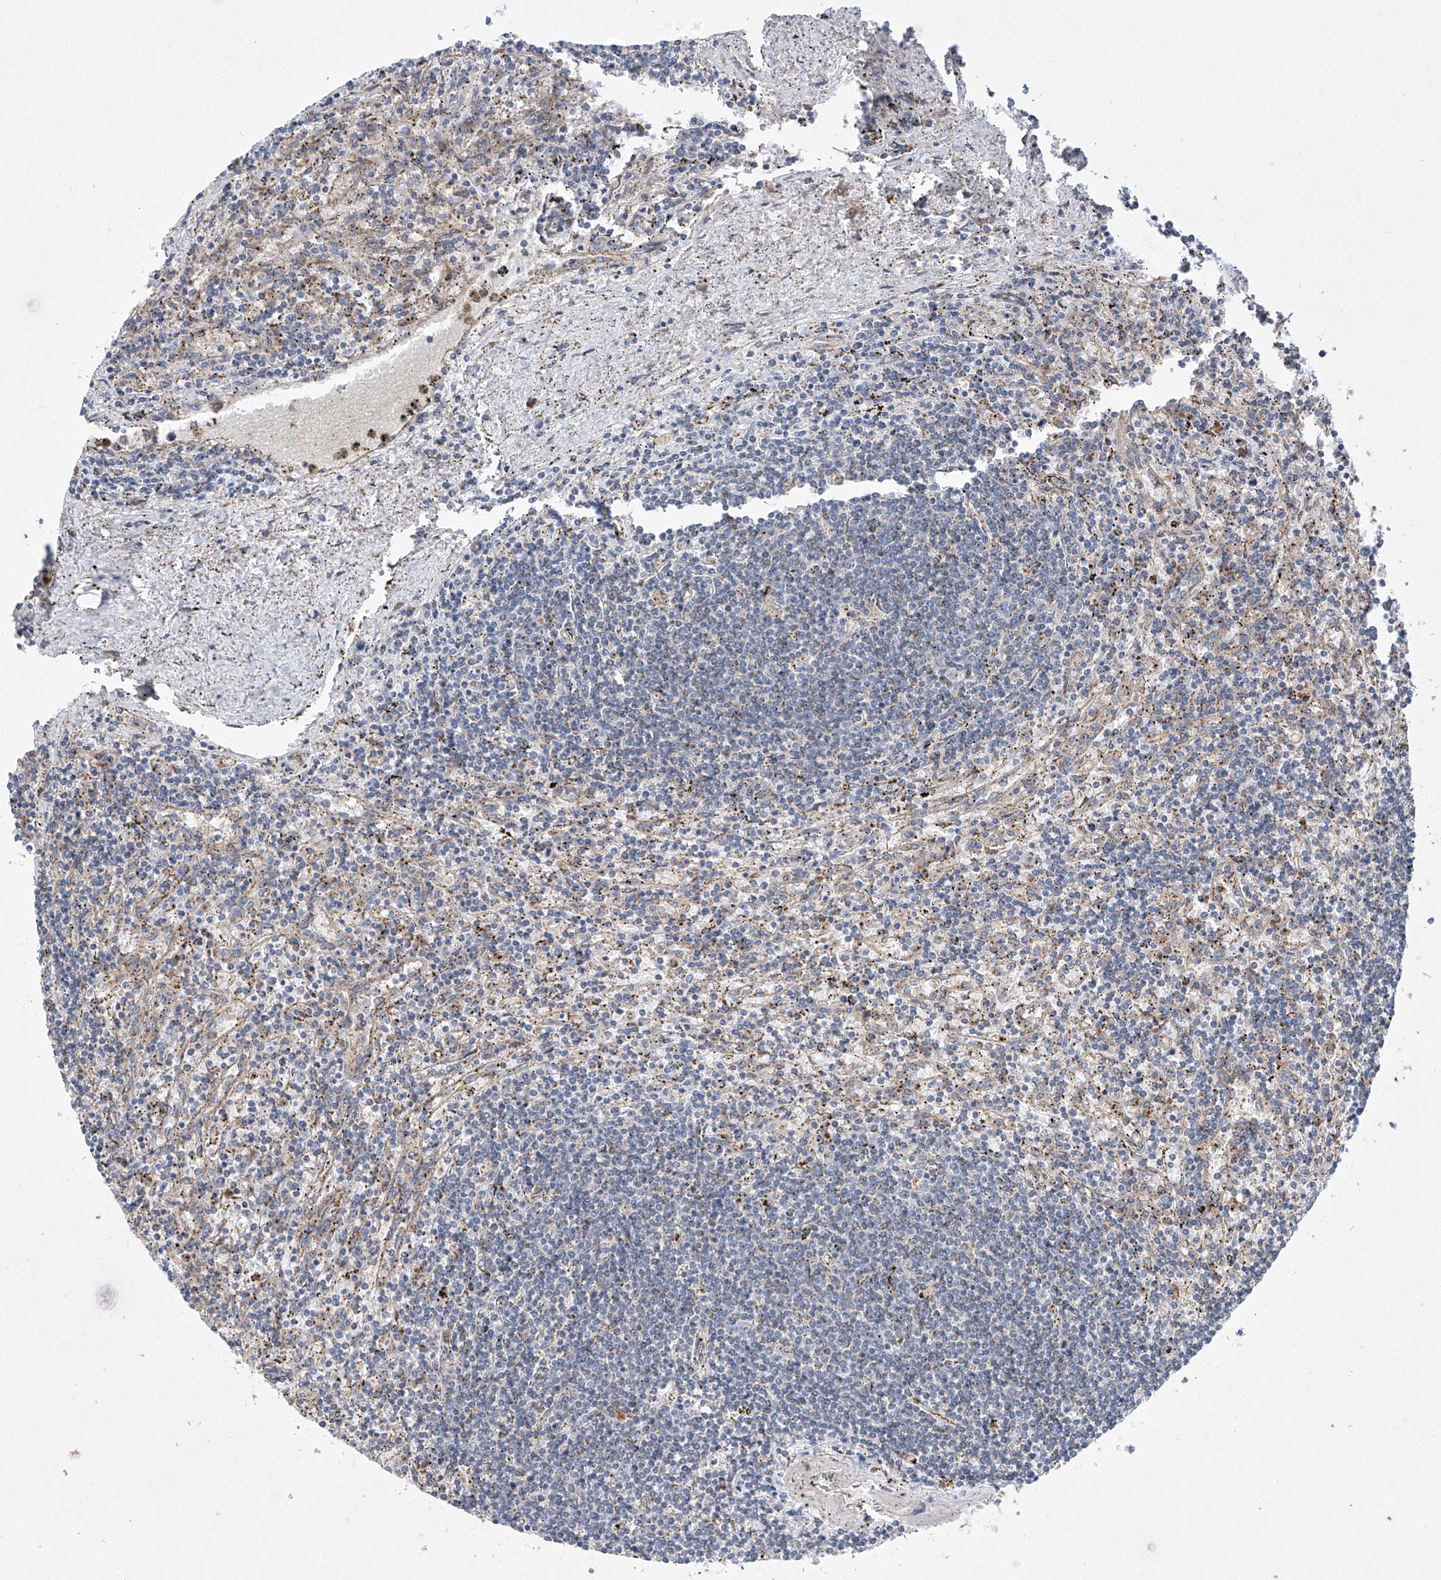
{"staining": {"intensity": "negative", "quantity": "none", "location": "none"}, "tissue": "lymphoma", "cell_type": "Tumor cells", "image_type": "cancer", "snomed": [{"axis": "morphology", "description": "Malignant lymphoma, non-Hodgkin's type, Low grade"}, {"axis": "topography", "description": "Spleen"}], "caption": "A photomicrograph of human lymphoma is negative for staining in tumor cells. Nuclei are stained in blue.", "gene": "KLC4", "patient": {"sex": "male", "age": 76}}